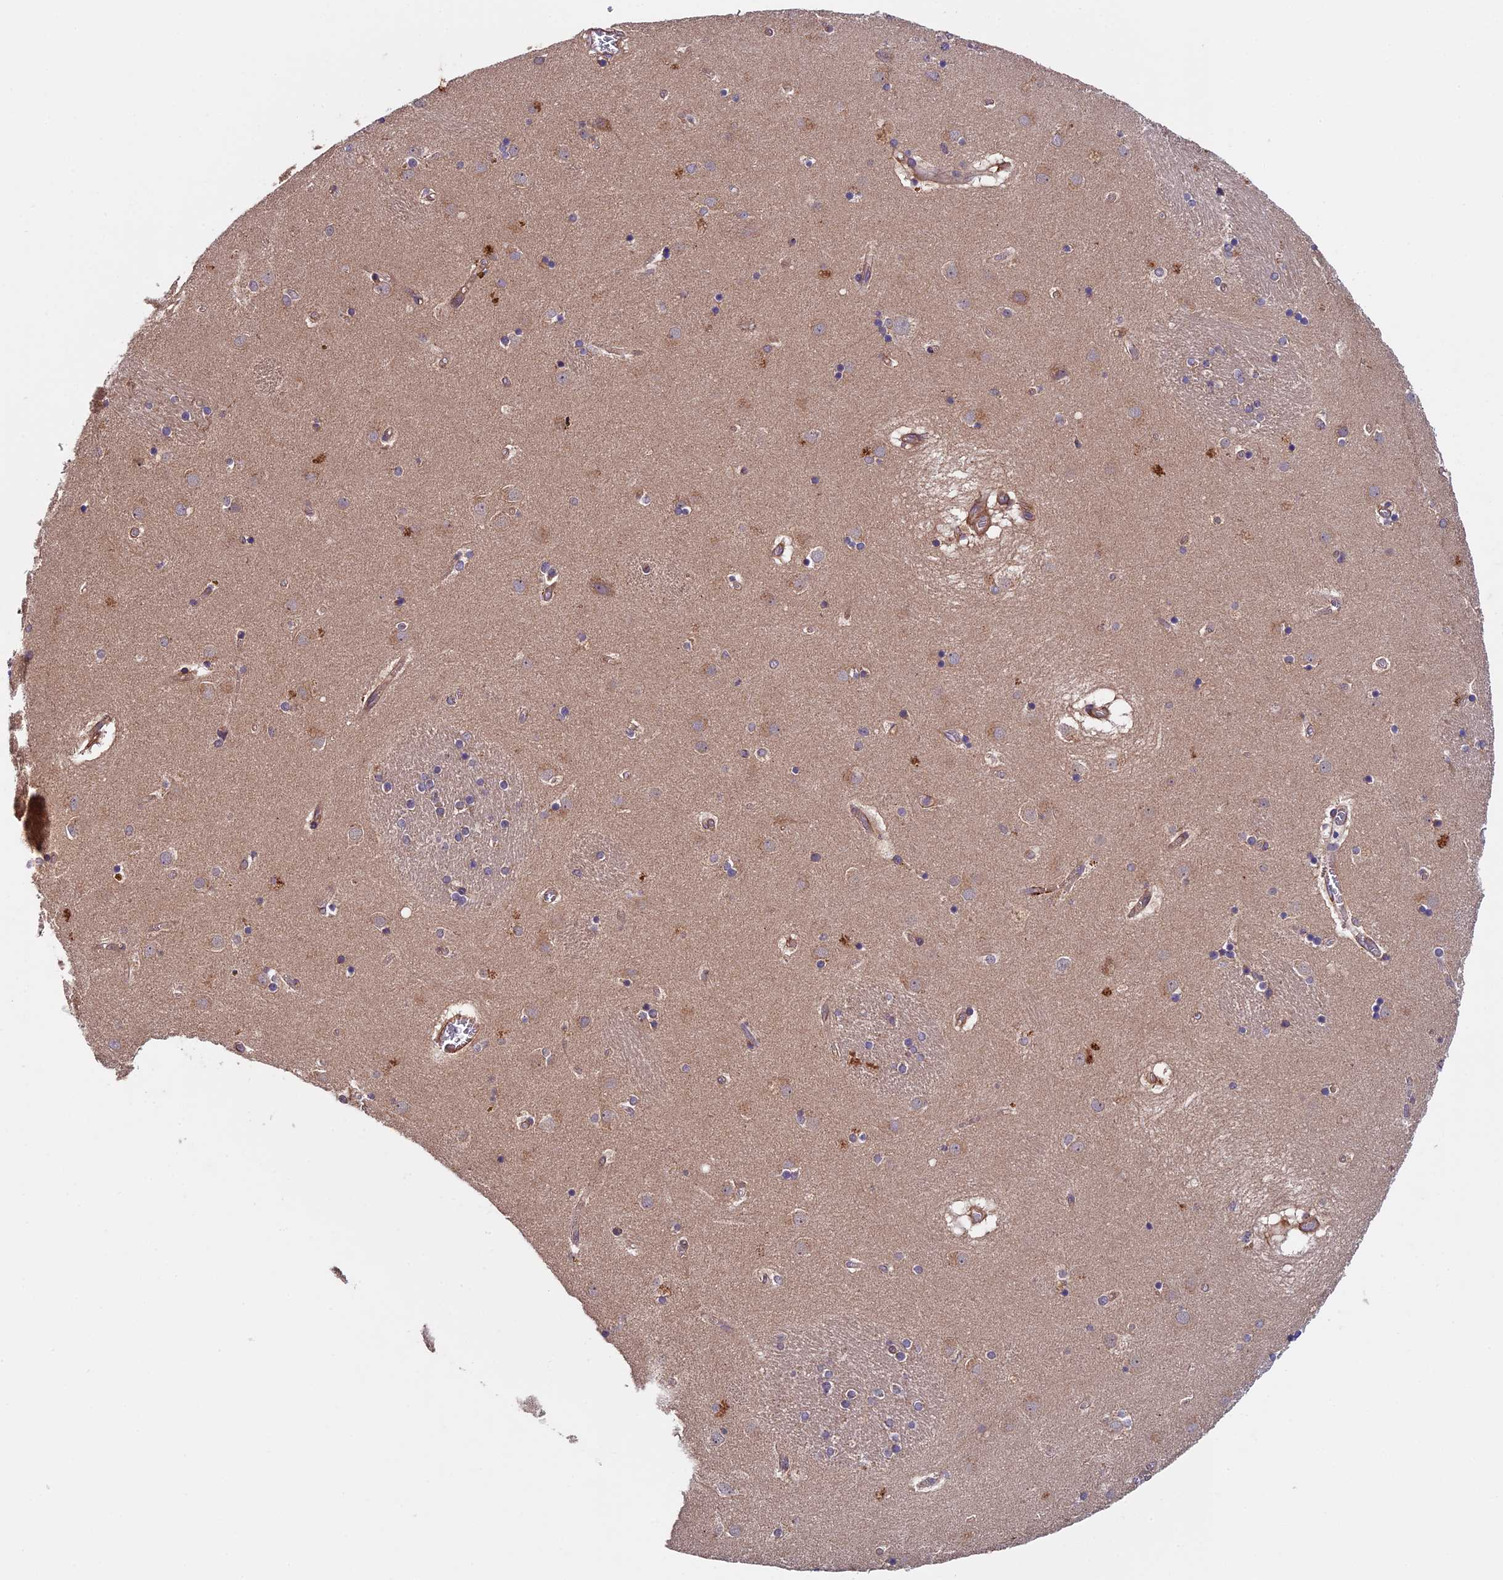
{"staining": {"intensity": "negative", "quantity": "none", "location": "none"}, "tissue": "caudate", "cell_type": "Glial cells", "image_type": "normal", "snomed": [{"axis": "morphology", "description": "Normal tissue, NOS"}, {"axis": "topography", "description": "Lateral ventricle wall"}], "caption": "This is a micrograph of IHC staining of normal caudate, which shows no expression in glial cells.", "gene": "SLC9A5", "patient": {"sex": "male", "age": 70}}